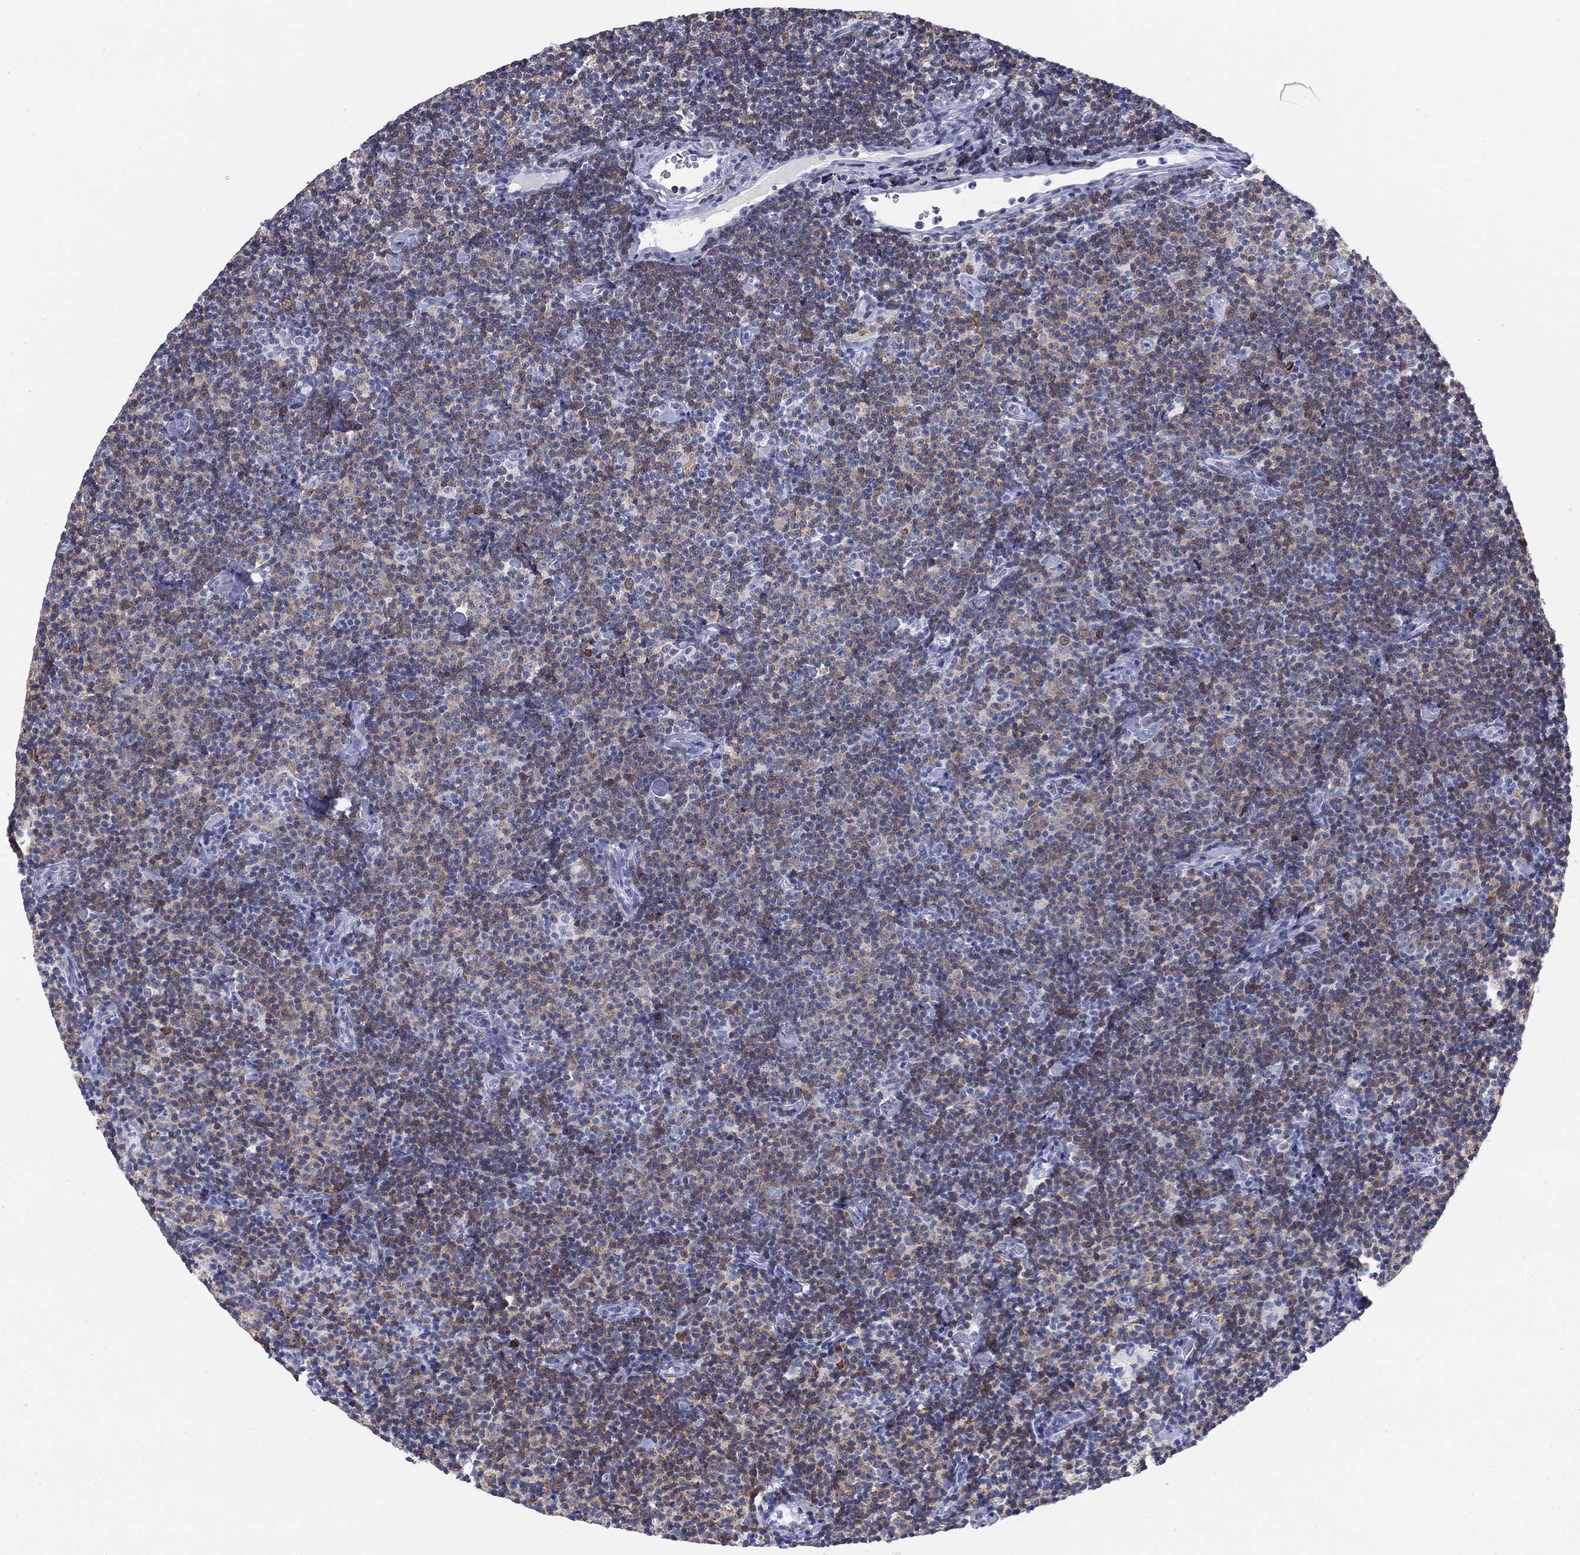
{"staining": {"intensity": "weak", "quantity": "<25%", "location": "cytoplasmic/membranous"}, "tissue": "lymphoma", "cell_type": "Tumor cells", "image_type": "cancer", "snomed": [{"axis": "morphology", "description": "Malignant lymphoma, non-Hodgkin's type, Low grade"}, {"axis": "topography", "description": "Lymph node"}], "caption": "The IHC histopathology image has no significant positivity in tumor cells of lymphoma tissue.", "gene": "CD79B", "patient": {"sex": "male", "age": 81}}